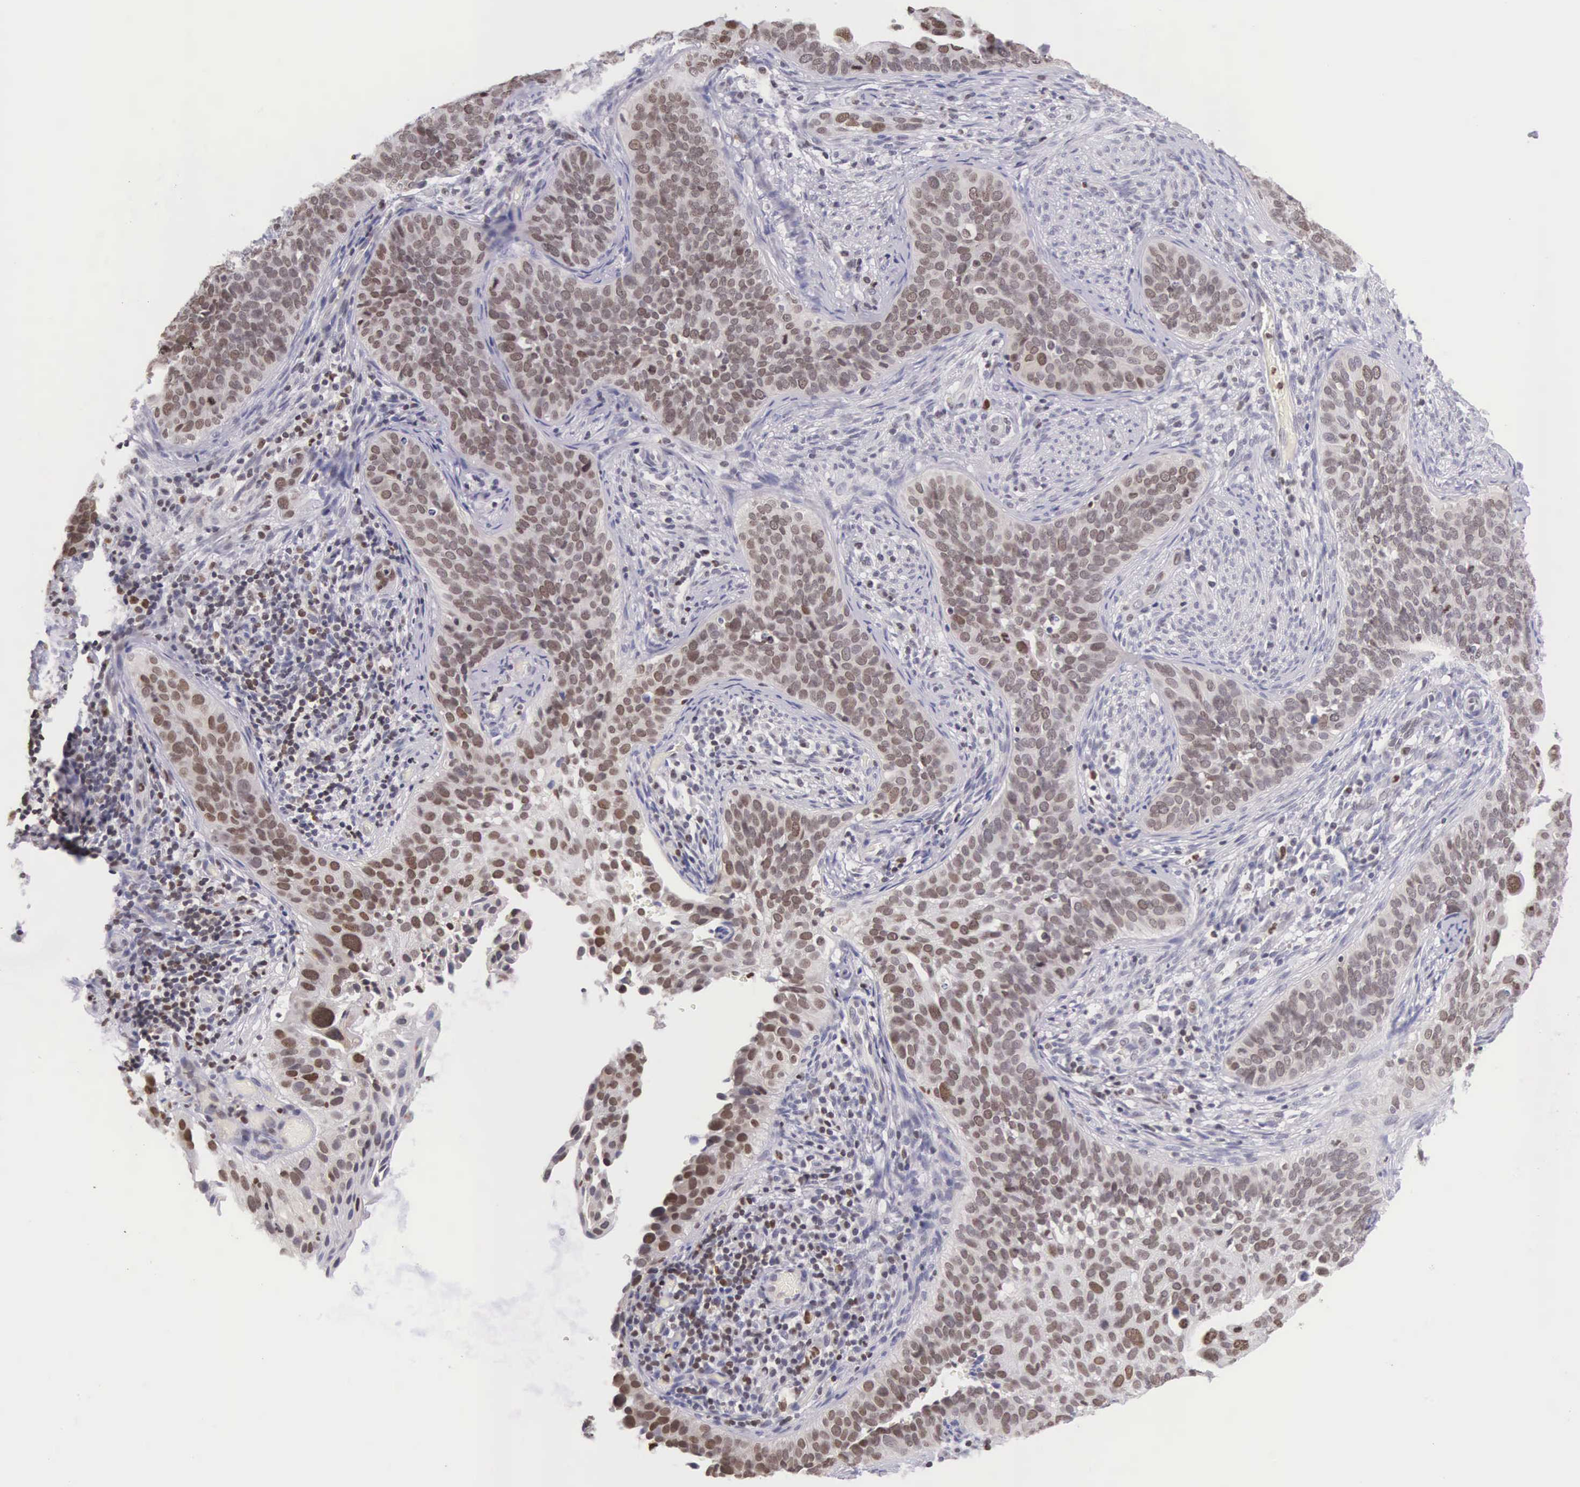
{"staining": {"intensity": "moderate", "quantity": ">75%", "location": "cytoplasmic/membranous,nuclear"}, "tissue": "cervical cancer", "cell_type": "Tumor cells", "image_type": "cancer", "snomed": [{"axis": "morphology", "description": "Squamous cell carcinoma, NOS"}, {"axis": "topography", "description": "Cervix"}], "caption": "This image demonstrates cervical squamous cell carcinoma stained with IHC to label a protein in brown. The cytoplasmic/membranous and nuclear of tumor cells show moderate positivity for the protein. Nuclei are counter-stained blue.", "gene": "VRK1", "patient": {"sex": "female", "age": 31}}